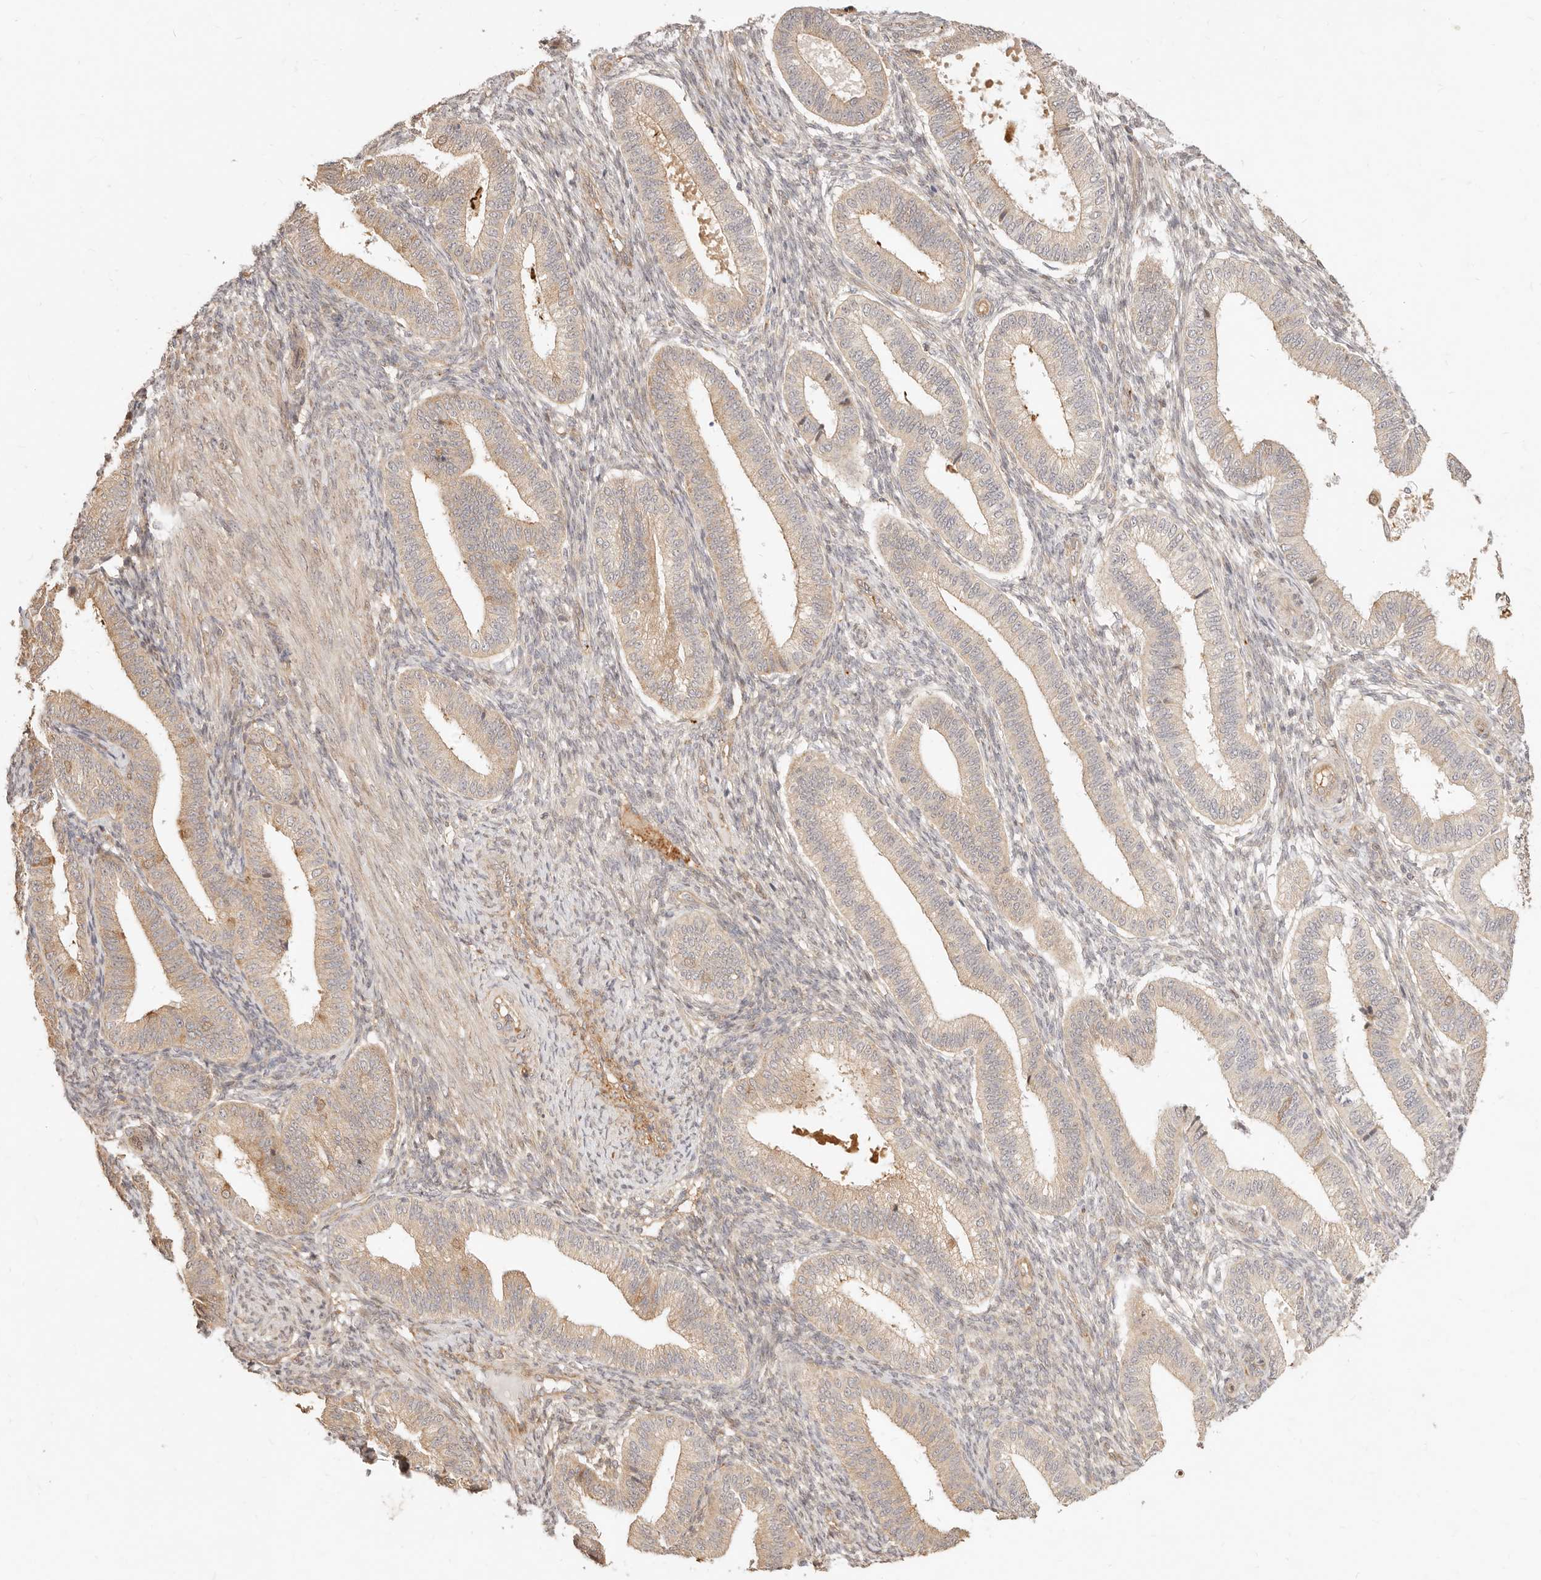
{"staining": {"intensity": "moderate", "quantity": "25%-75%", "location": "cytoplasmic/membranous"}, "tissue": "endometrium", "cell_type": "Cells in endometrial stroma", "image_type": "normal", "snomed": [{"axis": "morphology", "description": "Normal tissue, NOS"}, {"axis": "topography", "description": "Endometrium"}], "caption": "Cells in endometrial stroma show medium levels of moderate cytoplasmic/membranous expression in approximately 25%-75% of cells in normal human endometrium.", "gene": "UBXN10", "patient": {"sex": "female", "age": 39}}